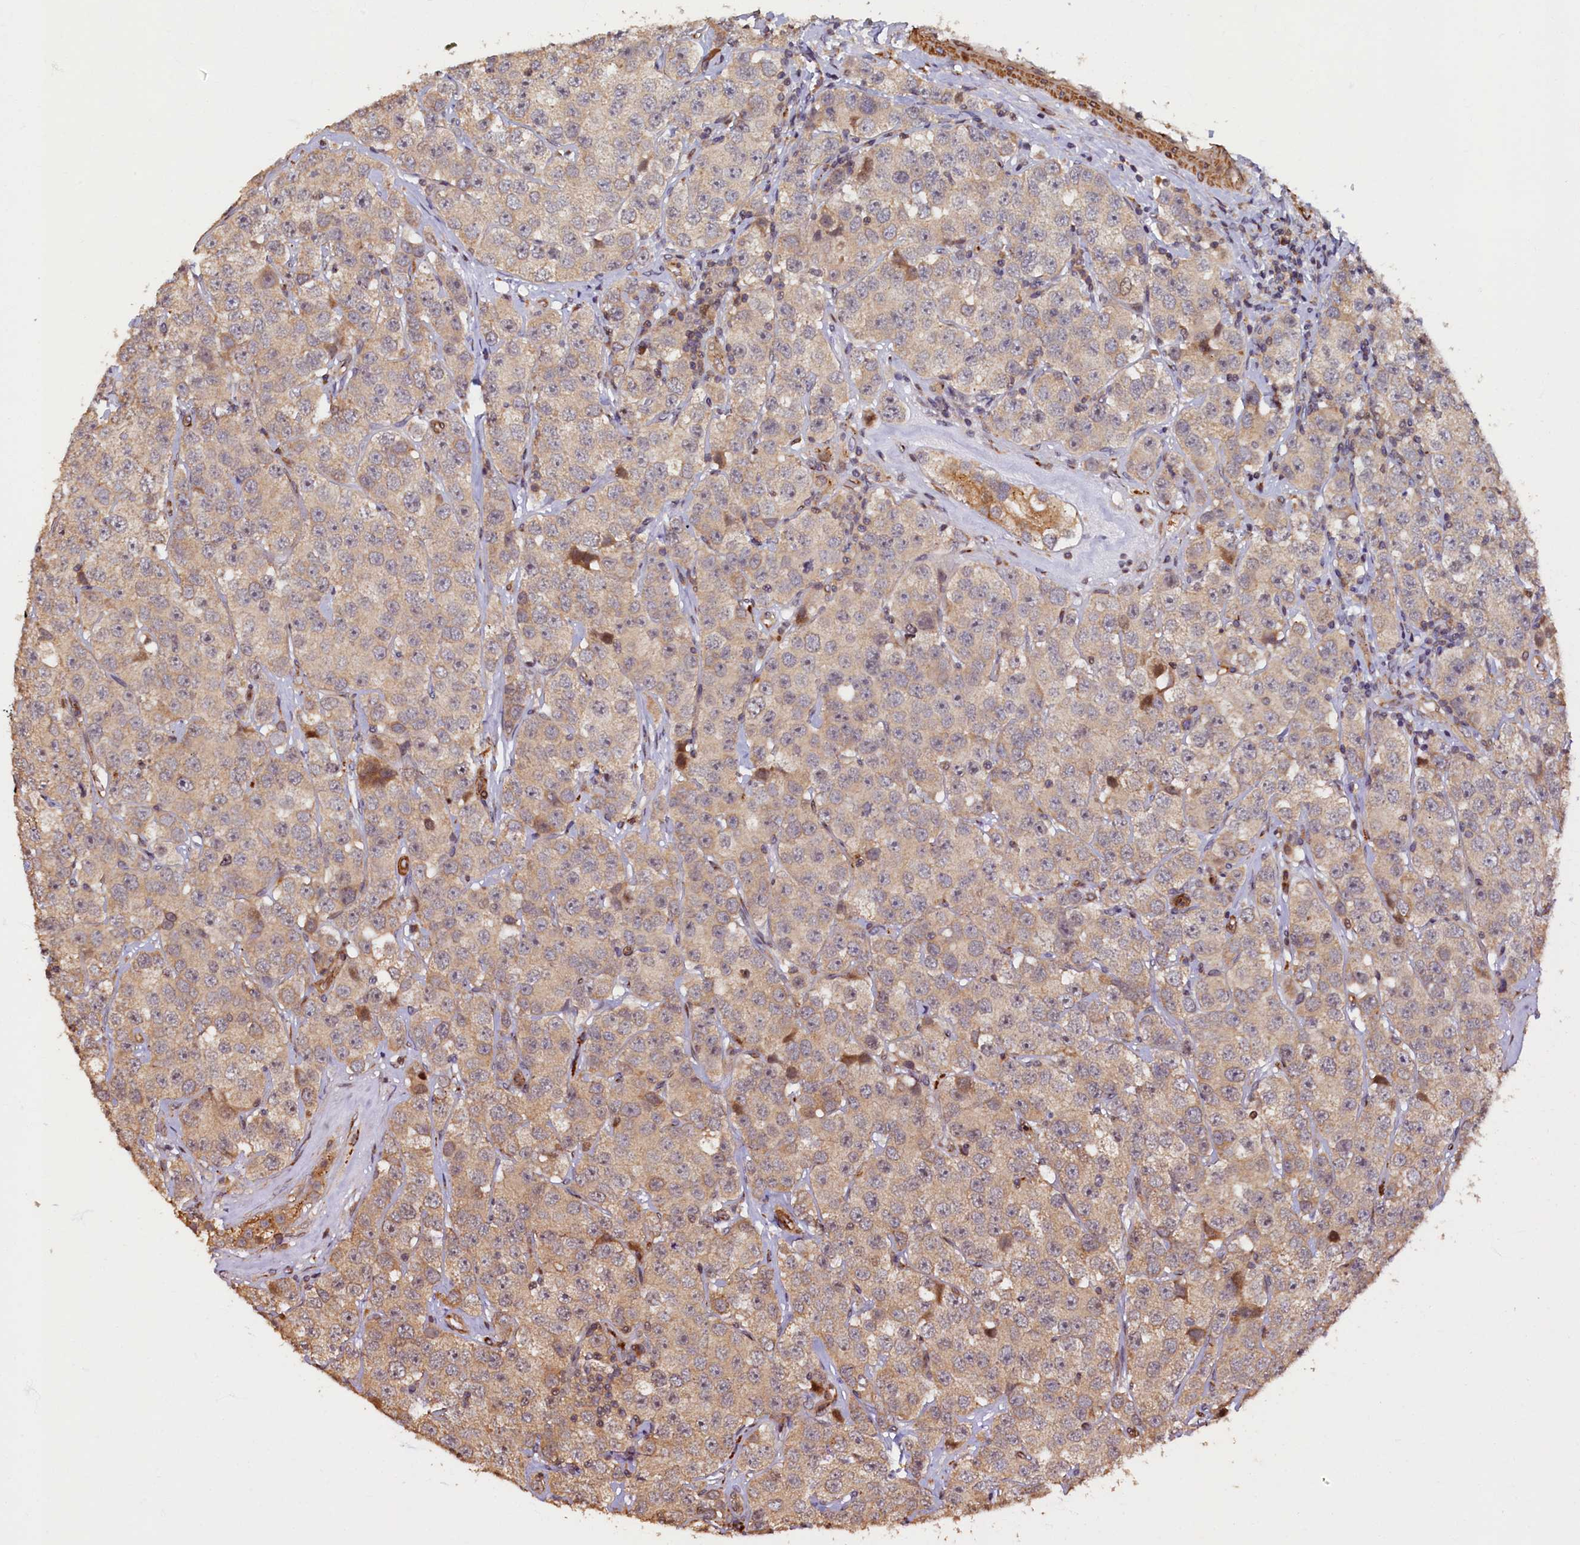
{"staining": {"intensity": "weak", "quantity": "25%-75%", "location": "cytoplasmic/membranous"}, "tissue": "testis cancer", "cell_type": "Tumor cells", "image_type": "cancer", "snomed": [{"axis": "morphology", "description": "Seminoma, NOS"}, {"axis": "topography", "description": "Testis"}], "caption": "IHC of seminoma (testis) shows low levels of weak cytoplasmic/membranous expression in about 25%-75% of tumor cells.", "gene": "TMEM181", "patient": {"sex": "male", "age": 28}}